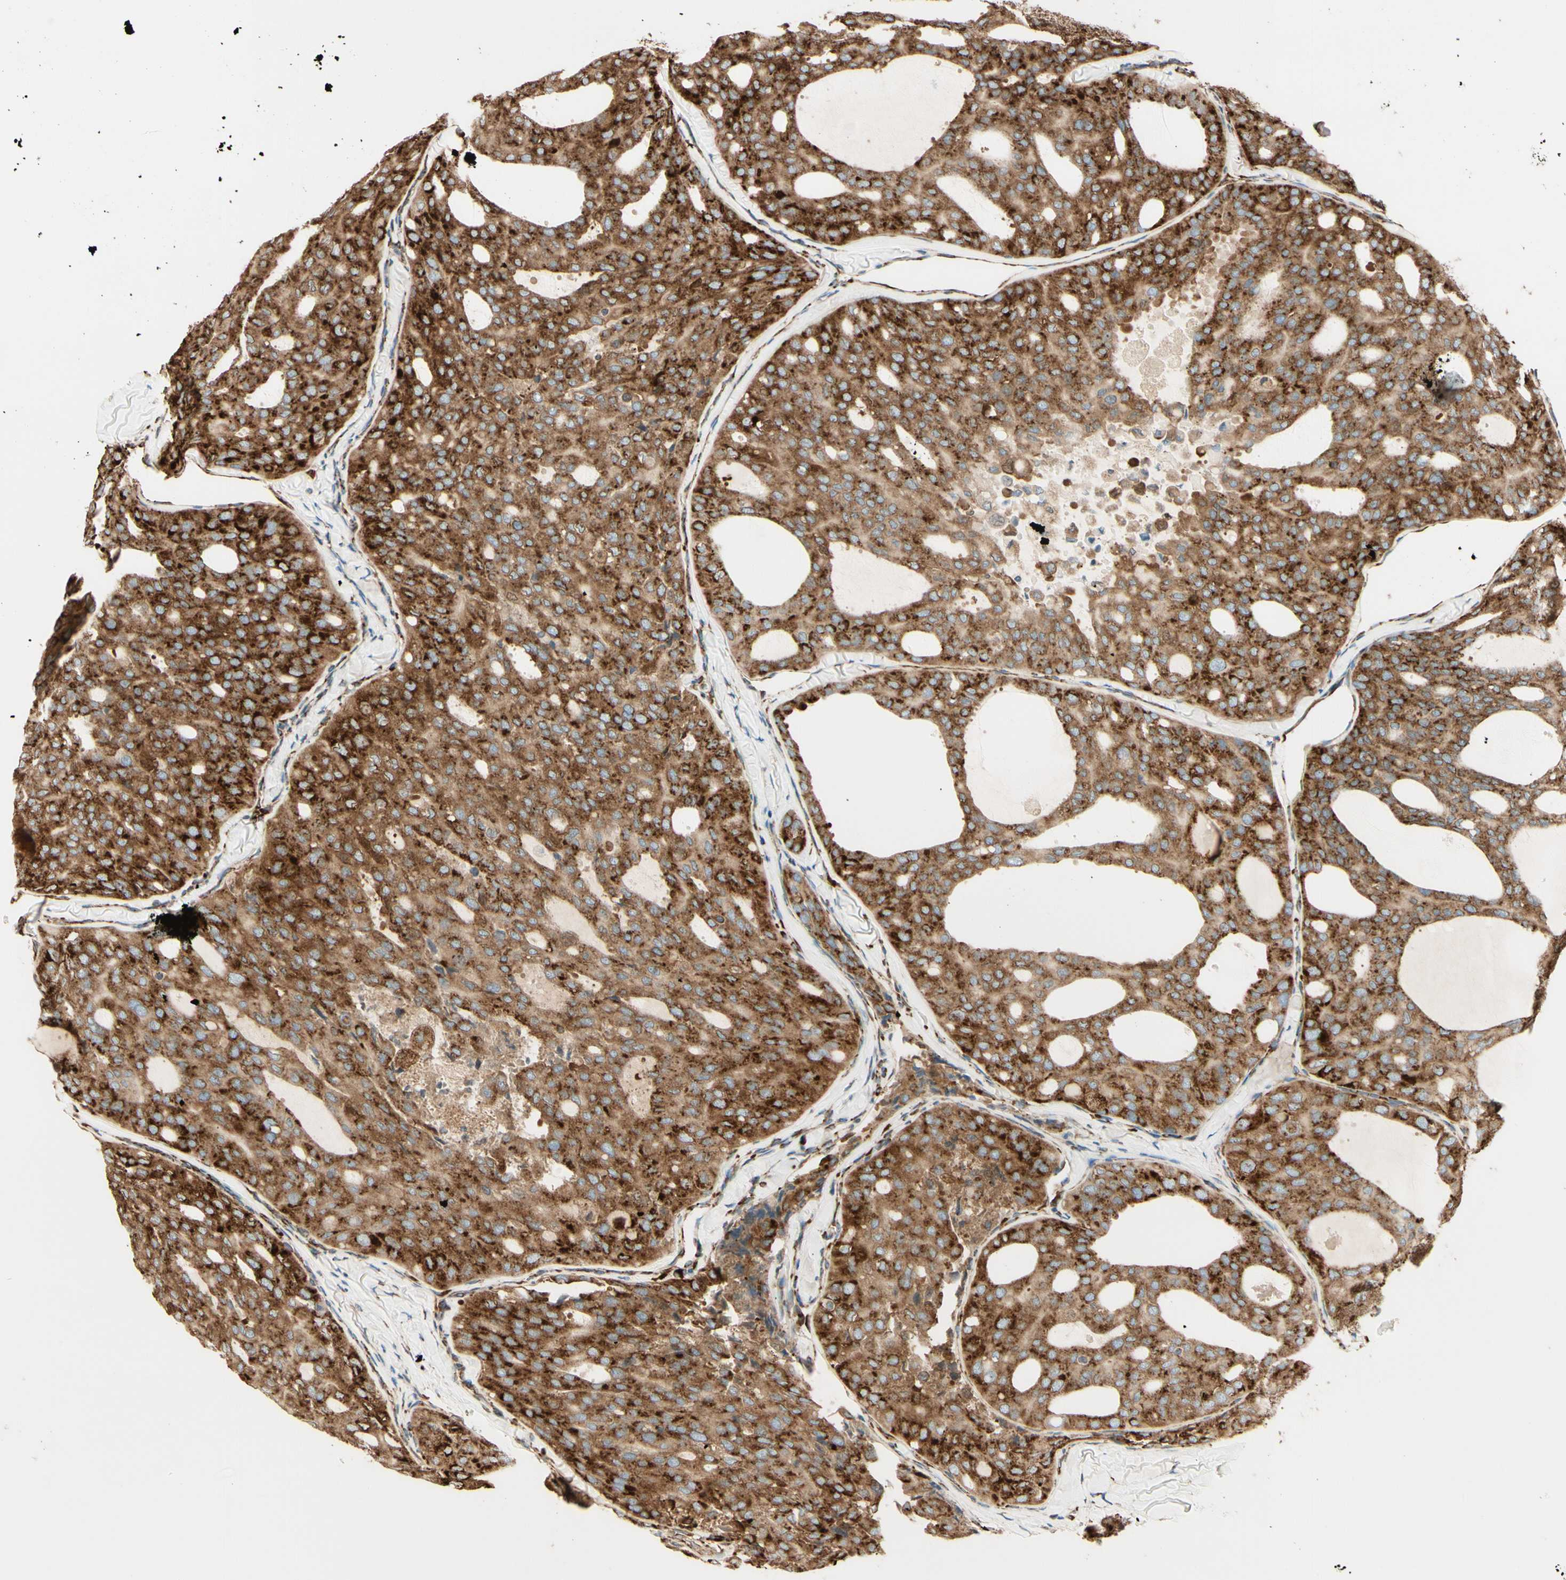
{"staining": {"intensity": "strong", "quantity": ">75%", "location": "cytoplasmic/membranous"}, "tissue": "thyroid cancer", "cell_type": "Tumor cells", "image_type": "cancer", "snomed": [{"axis": "morphology", "description": "Follicular adenoma carcinoma, NOS"}, {"axis": "topography", "description": "Thyroid gland"}], "caption": "A brown stain highlights strong cytoplasmic/membranous positivity of a protein in thyroid cancer (follicular adenoma carcinoma) tumor cells.", "gene": "RRBP1", "patient": {"sex": "male", "age": 75}}